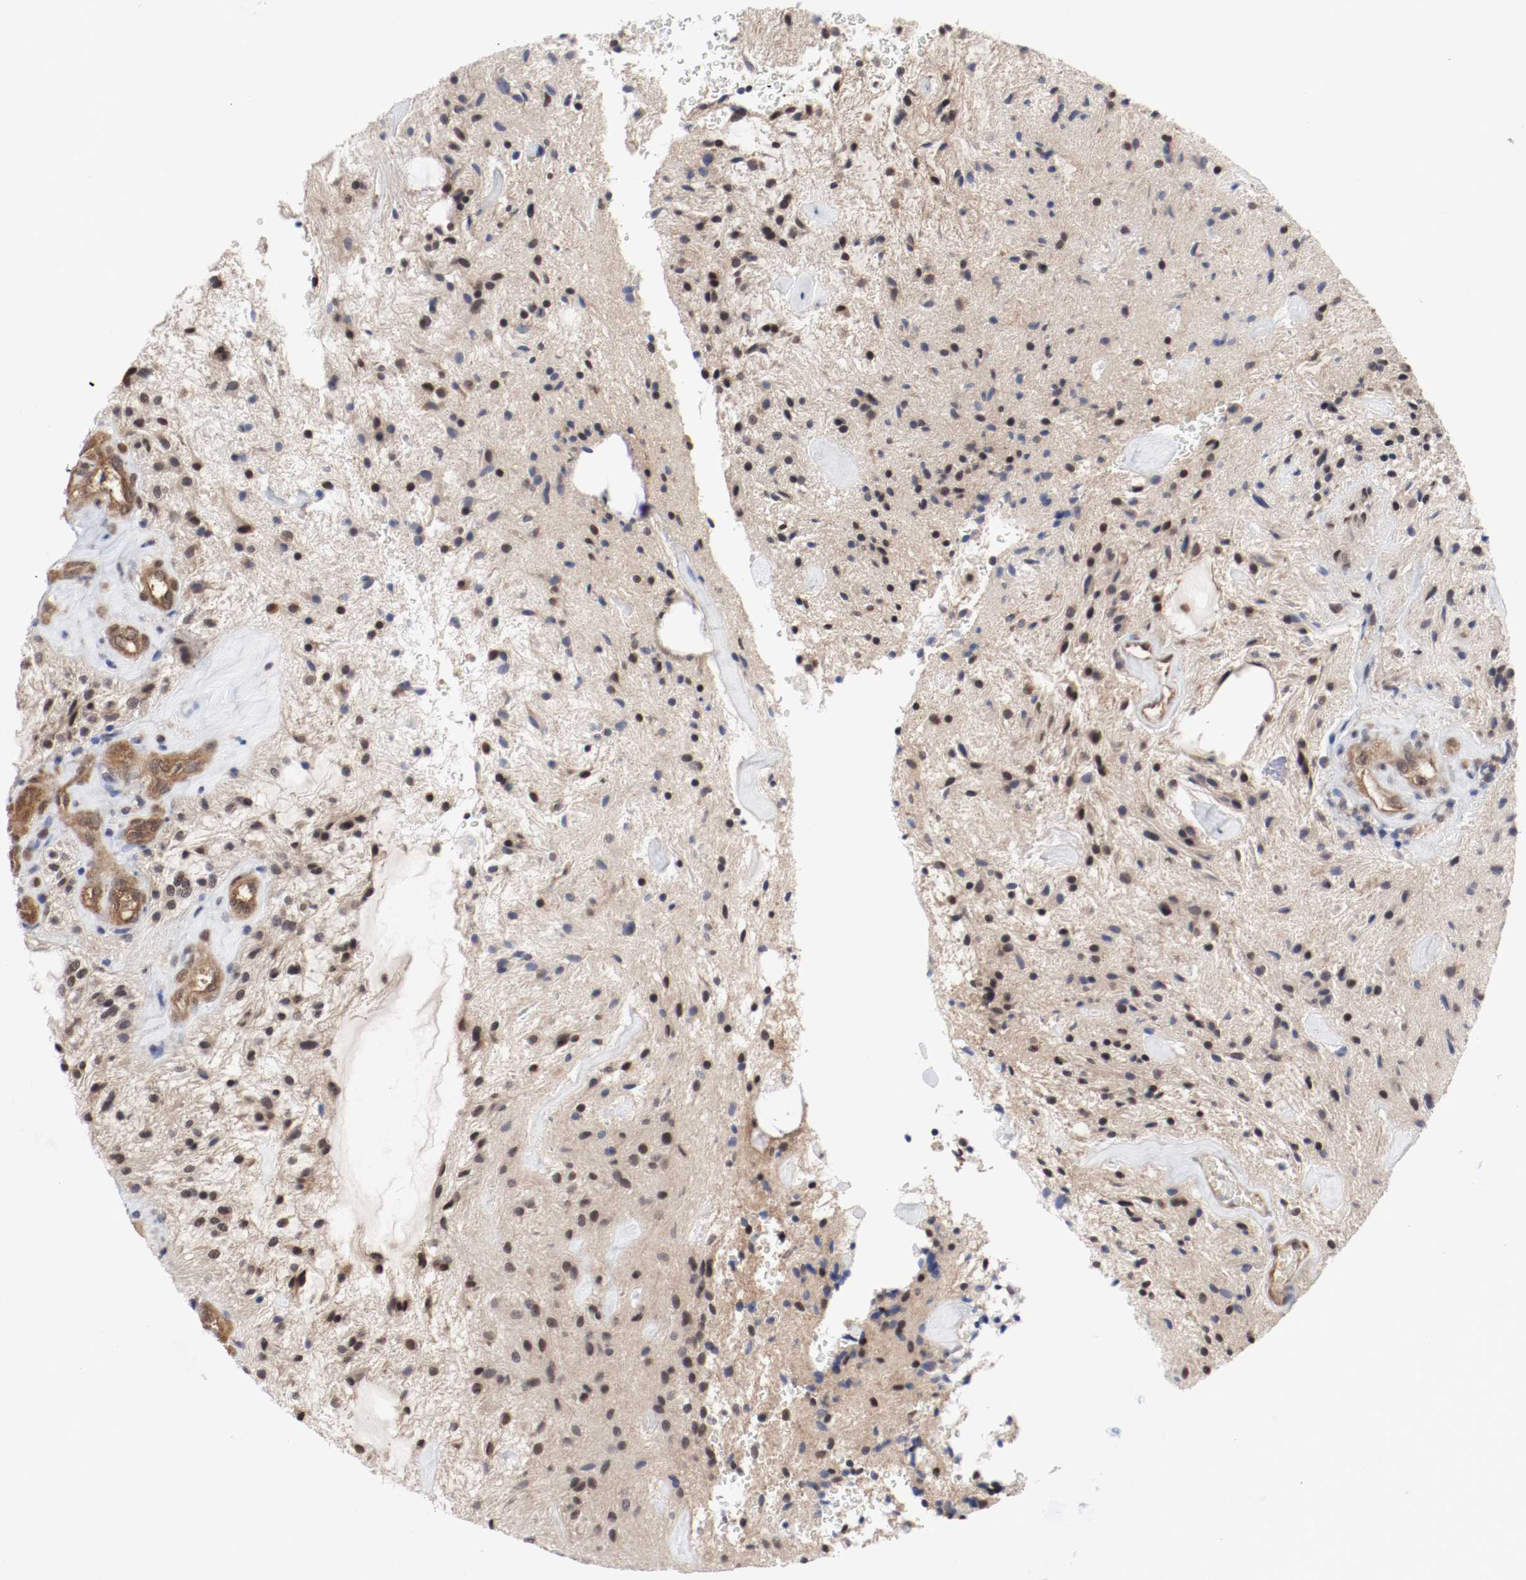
{"staining": {"intensity": "moderate", "quantity": "25%-75%", "location": "cytoplasmic/membranous,nuclear"}, "tissue": "glioma", "cell_type": "Tumor cells", "image_type": "cancer", "snomed": [{"axis": "morphology", "description": "Glioma, malignant, NOS"}, {"axis": "topography", "description": "Cerebellum"}], "caption": "Human glioma stained with a brown dye shows moderate cytoplasmic/membranous and nuclear positive positivity in approximately 25%-75% of tumor cells.", "gene": "AFG3L2", "patient": {"sex": "female", "age": 10}}